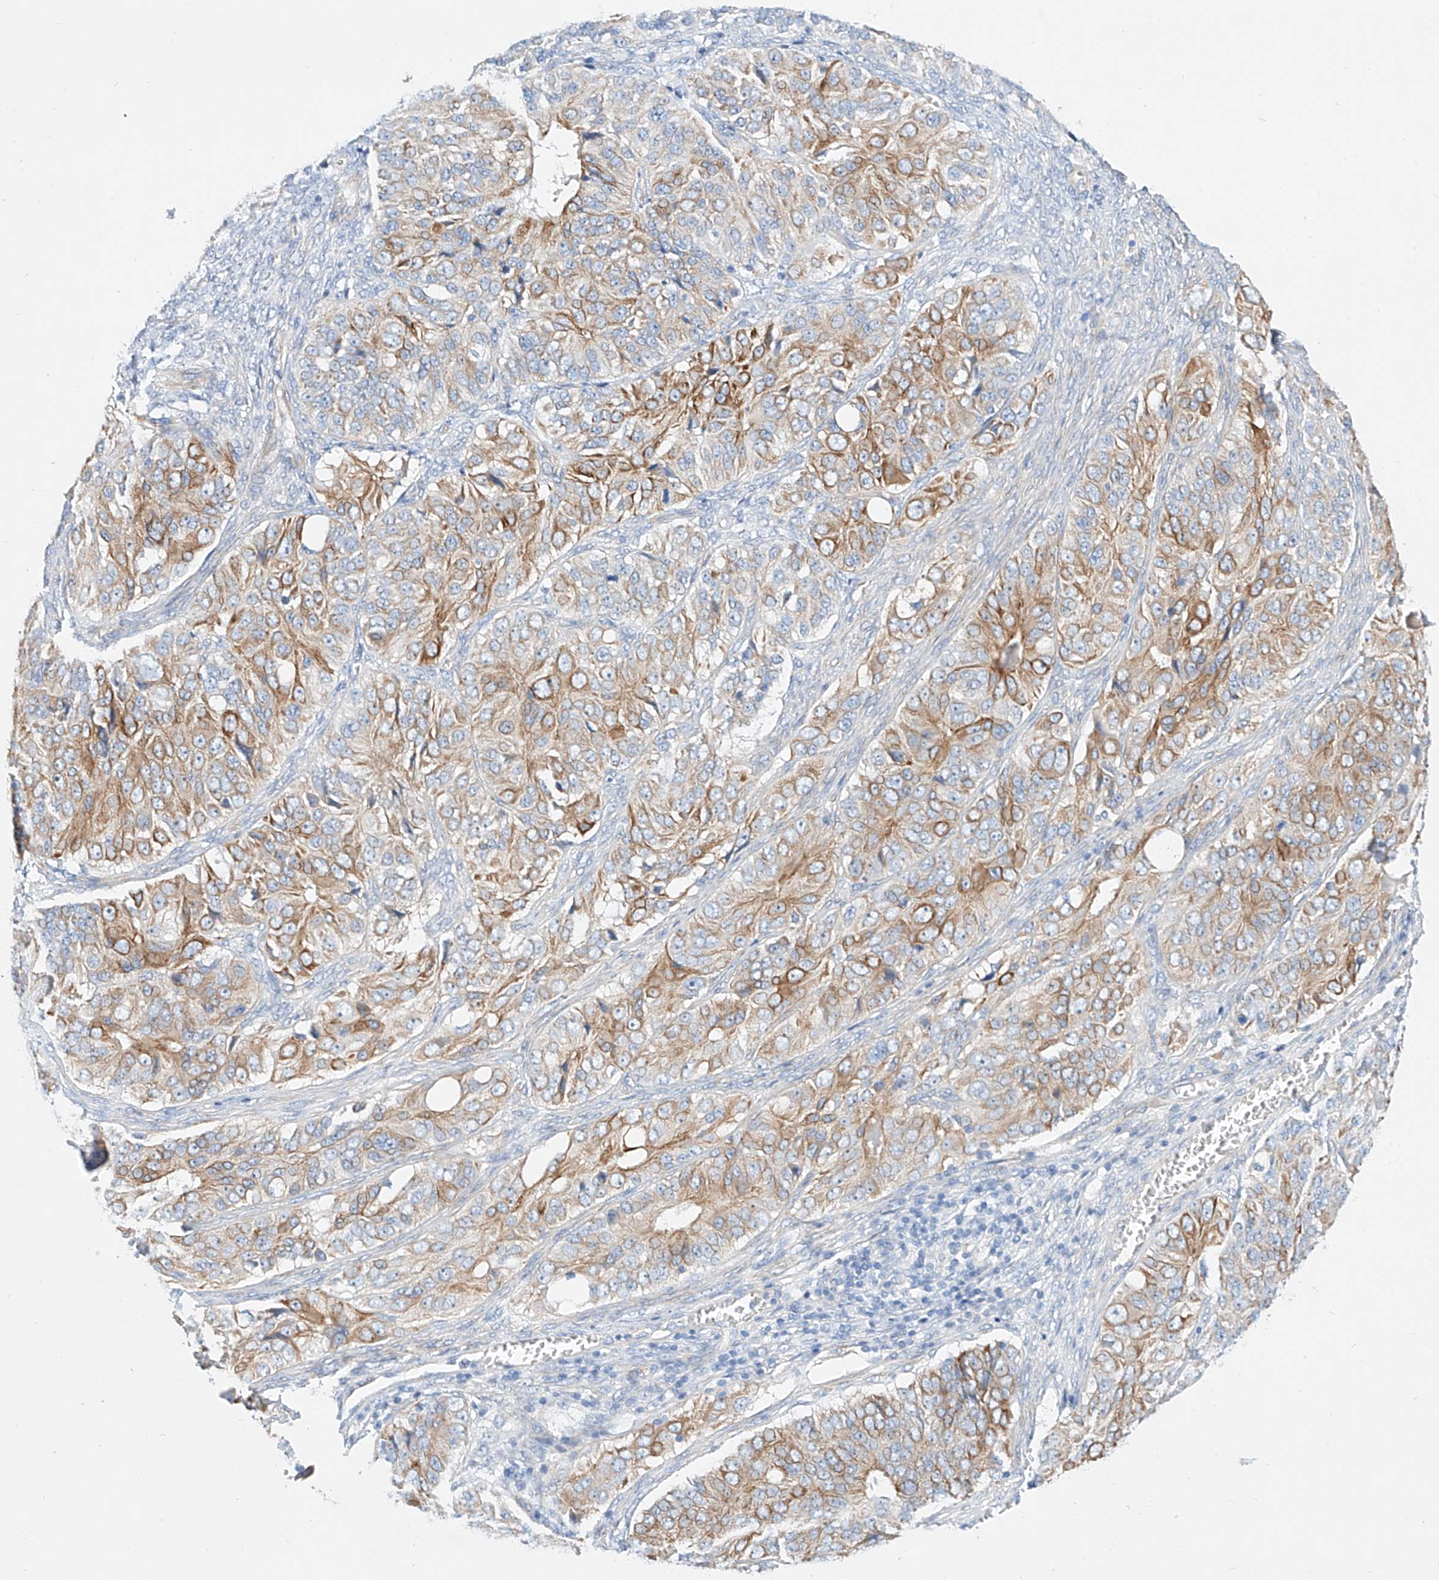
{"staining": {"intensity": "moderate", "quantity": "25%-75%", "location": "cytoplasmic/membranous"}, "tissue": "ovarian cancer", "cell_type": "Tumor cells", "image_type": "cancer", "snomed": [{"axis": "morphology", "description": "Carcinoma, endometroid"}, {"axis": "topography", "description": "Ovary"}], "caption": "Protein analysis of ovarian cancer tissue exhibits moderate cytoplasmic/membranous staining in about 25%-75% of tumor cells.", "gene": "SBSPON", "patient": {"sex": "female", "age": 51}}